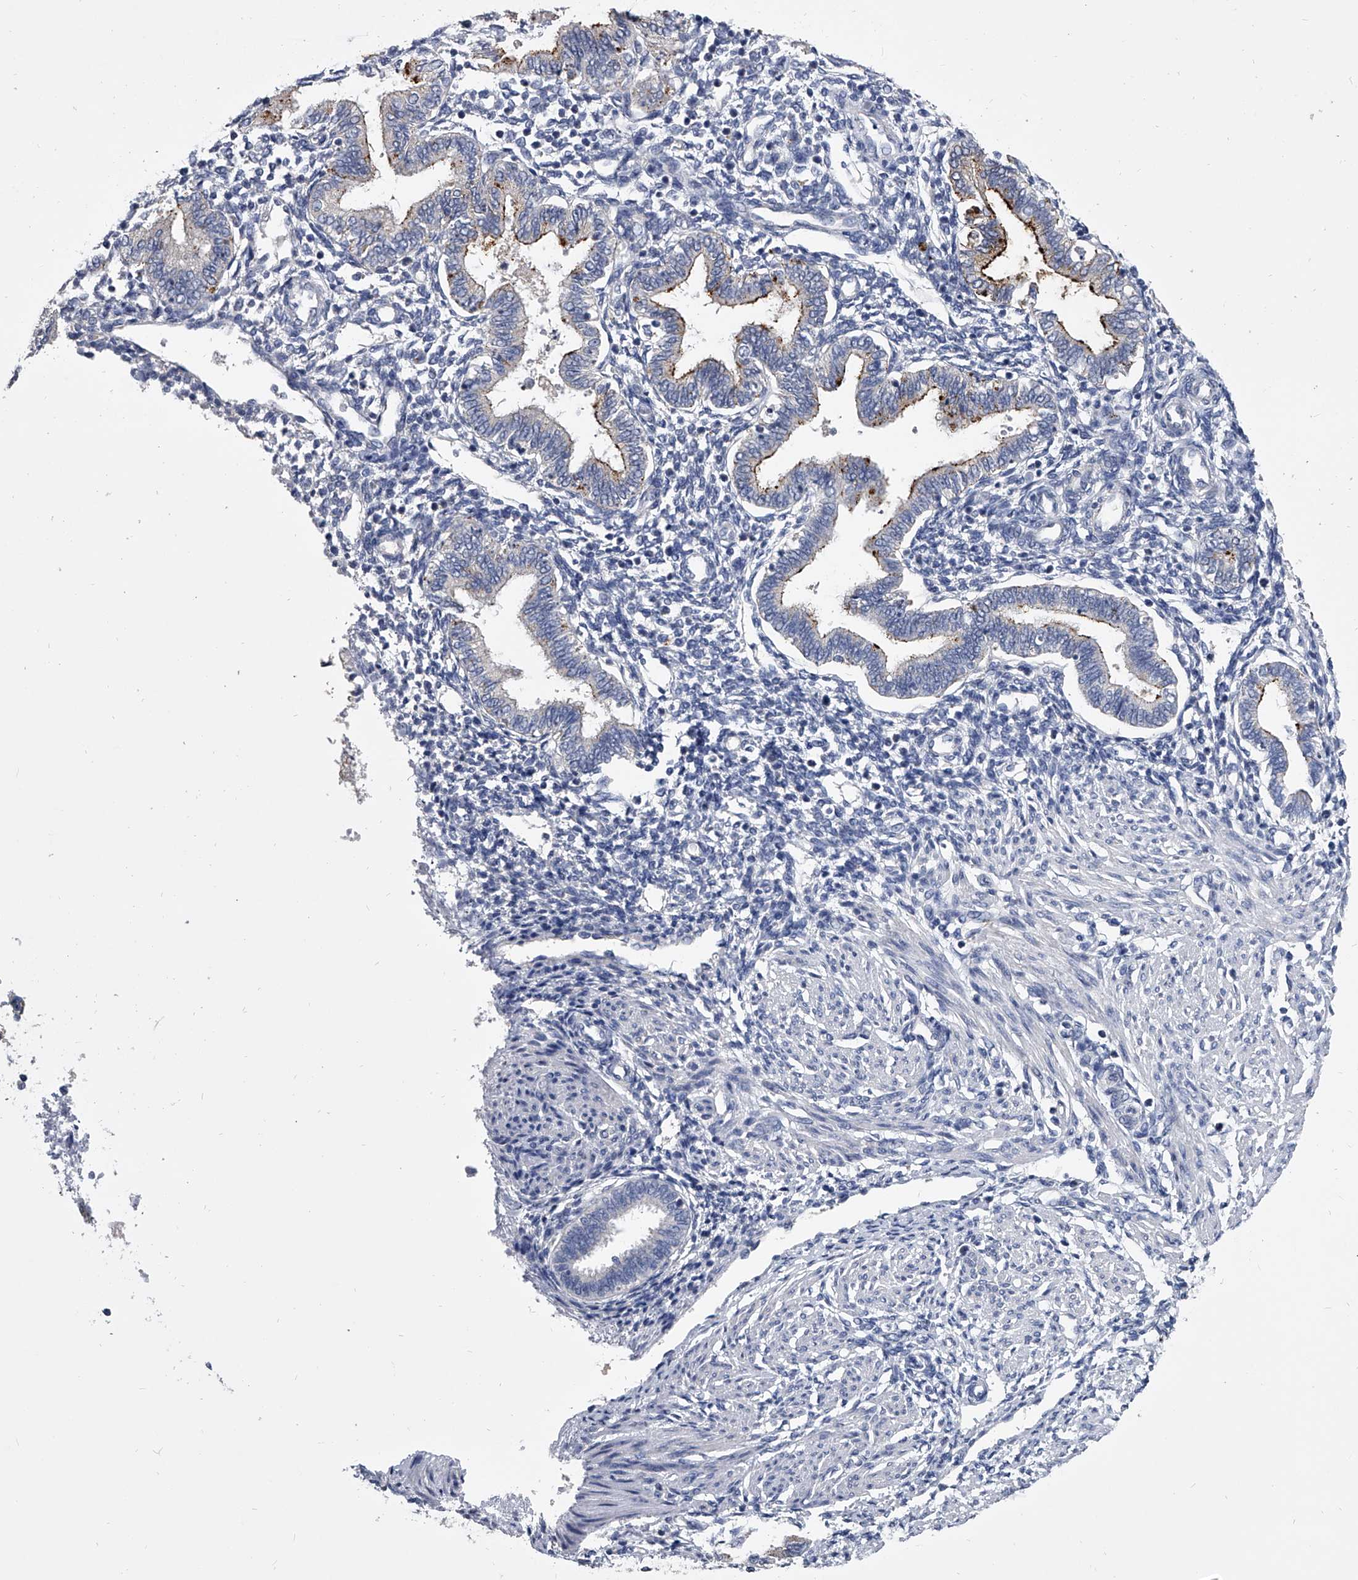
{"staining": {"intensity": "negative", "quantity": "none", "location": "none"}, "tissue": "endometrium", "cell_type": "Cells in endometrial stroma", "image_type": "normal", "snomed": [{"axis": "morphology", "description": "Normal tissue, NOS"}, {"axis": "topography", "description": "Endometrium"}], "caption": "Protein analysis of benign endometrium shows no significant staining in cells in endometrial stroma. Nuclei are stained in blue.", "gene": "SPP1", "patient": {"sex": "female", "age": 53}}